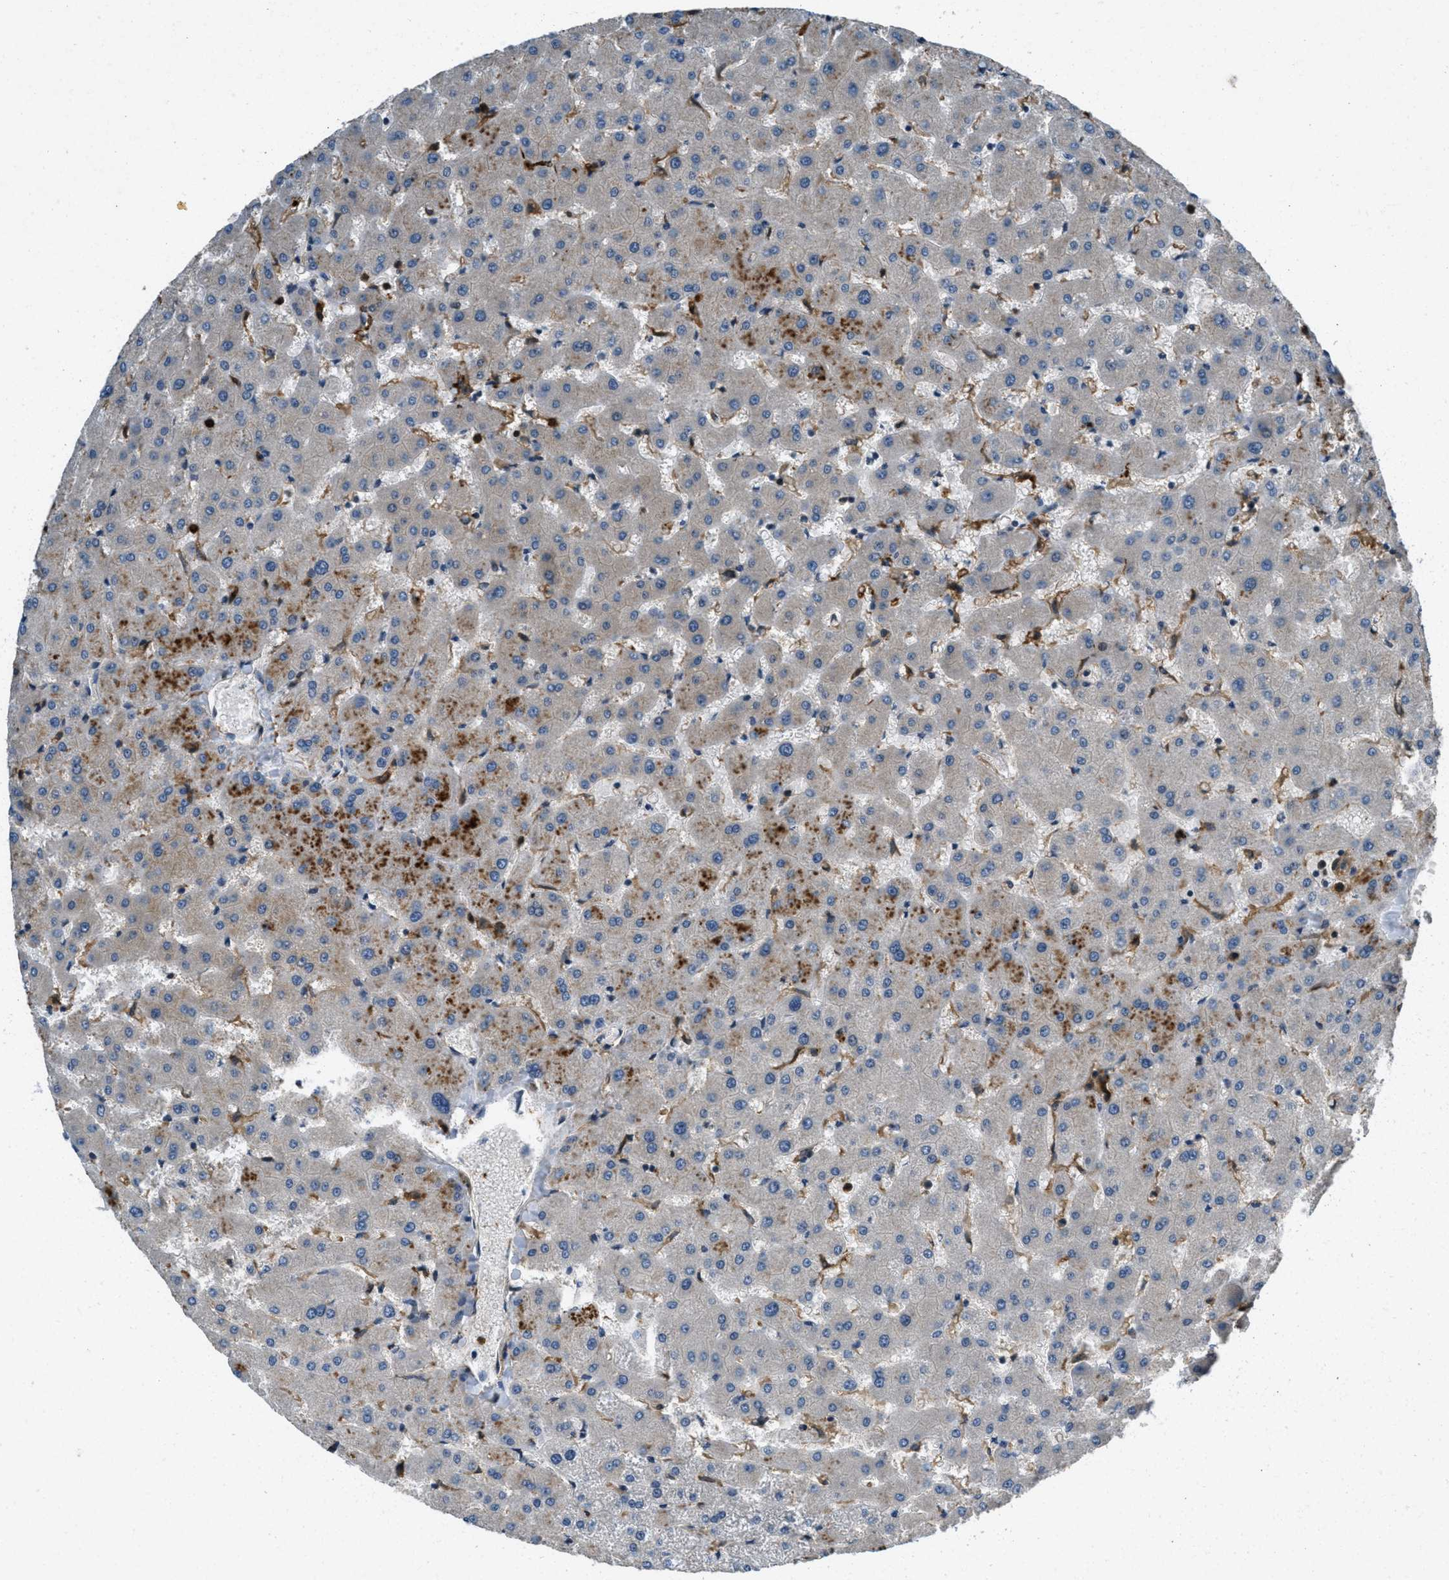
{"staining": {"intensity": "negative", "quantity": "none", "location": "none"}, "tissue": "liver", "cell_type": "Cholangiocytes", "image_type": "normal", "snomed": [{"axis": "morphology", "description": "Normal tissue, NOS"}, {"axis": "topography", "description": "Liver"}], "caption": "Human liver stained for a protein using immunohistochemistry (IHC) displays no staining in cholangiocytes.", "gene": "EPSTI1", "patient": {"sex": "female", "age": 63}}